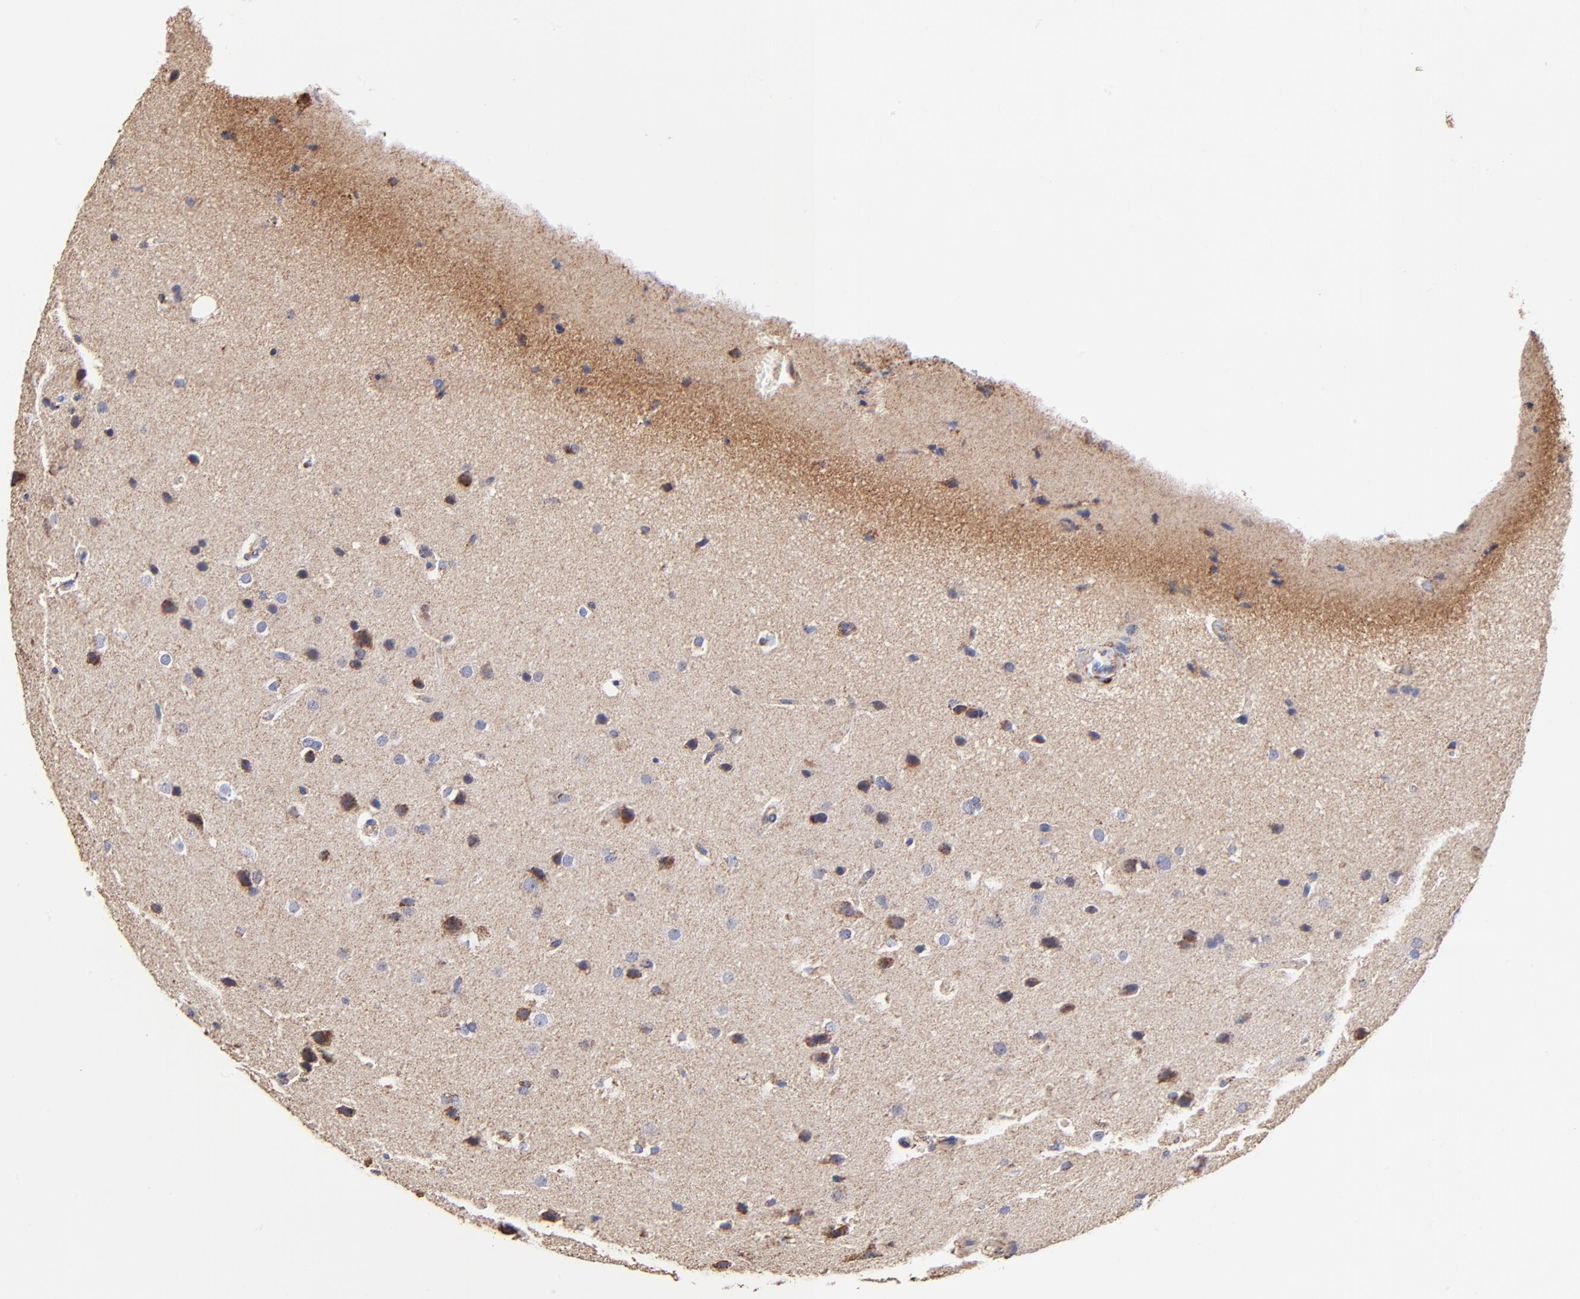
{"staining": {"intensity": "moderate", "quantity": "25%-75%", "location": "cytoplasmic/membranous"}, "tissue": "glioma", "cell_type": "Tumor cells", "image_type": "cancer", "snomed": [{"axis": "morphology", "description": "Glioma, malignant, Low grade"}, {"axis": "topography", "description": "Cerebral cortex"}], "caption": "Protein analysis of glioma tissue shows moderate cytoplasmic/membranous expression in approximately 25%-75% of tumor cells.", "gene": "PHB1", "patient": {"sex": "female", "age": 47}}